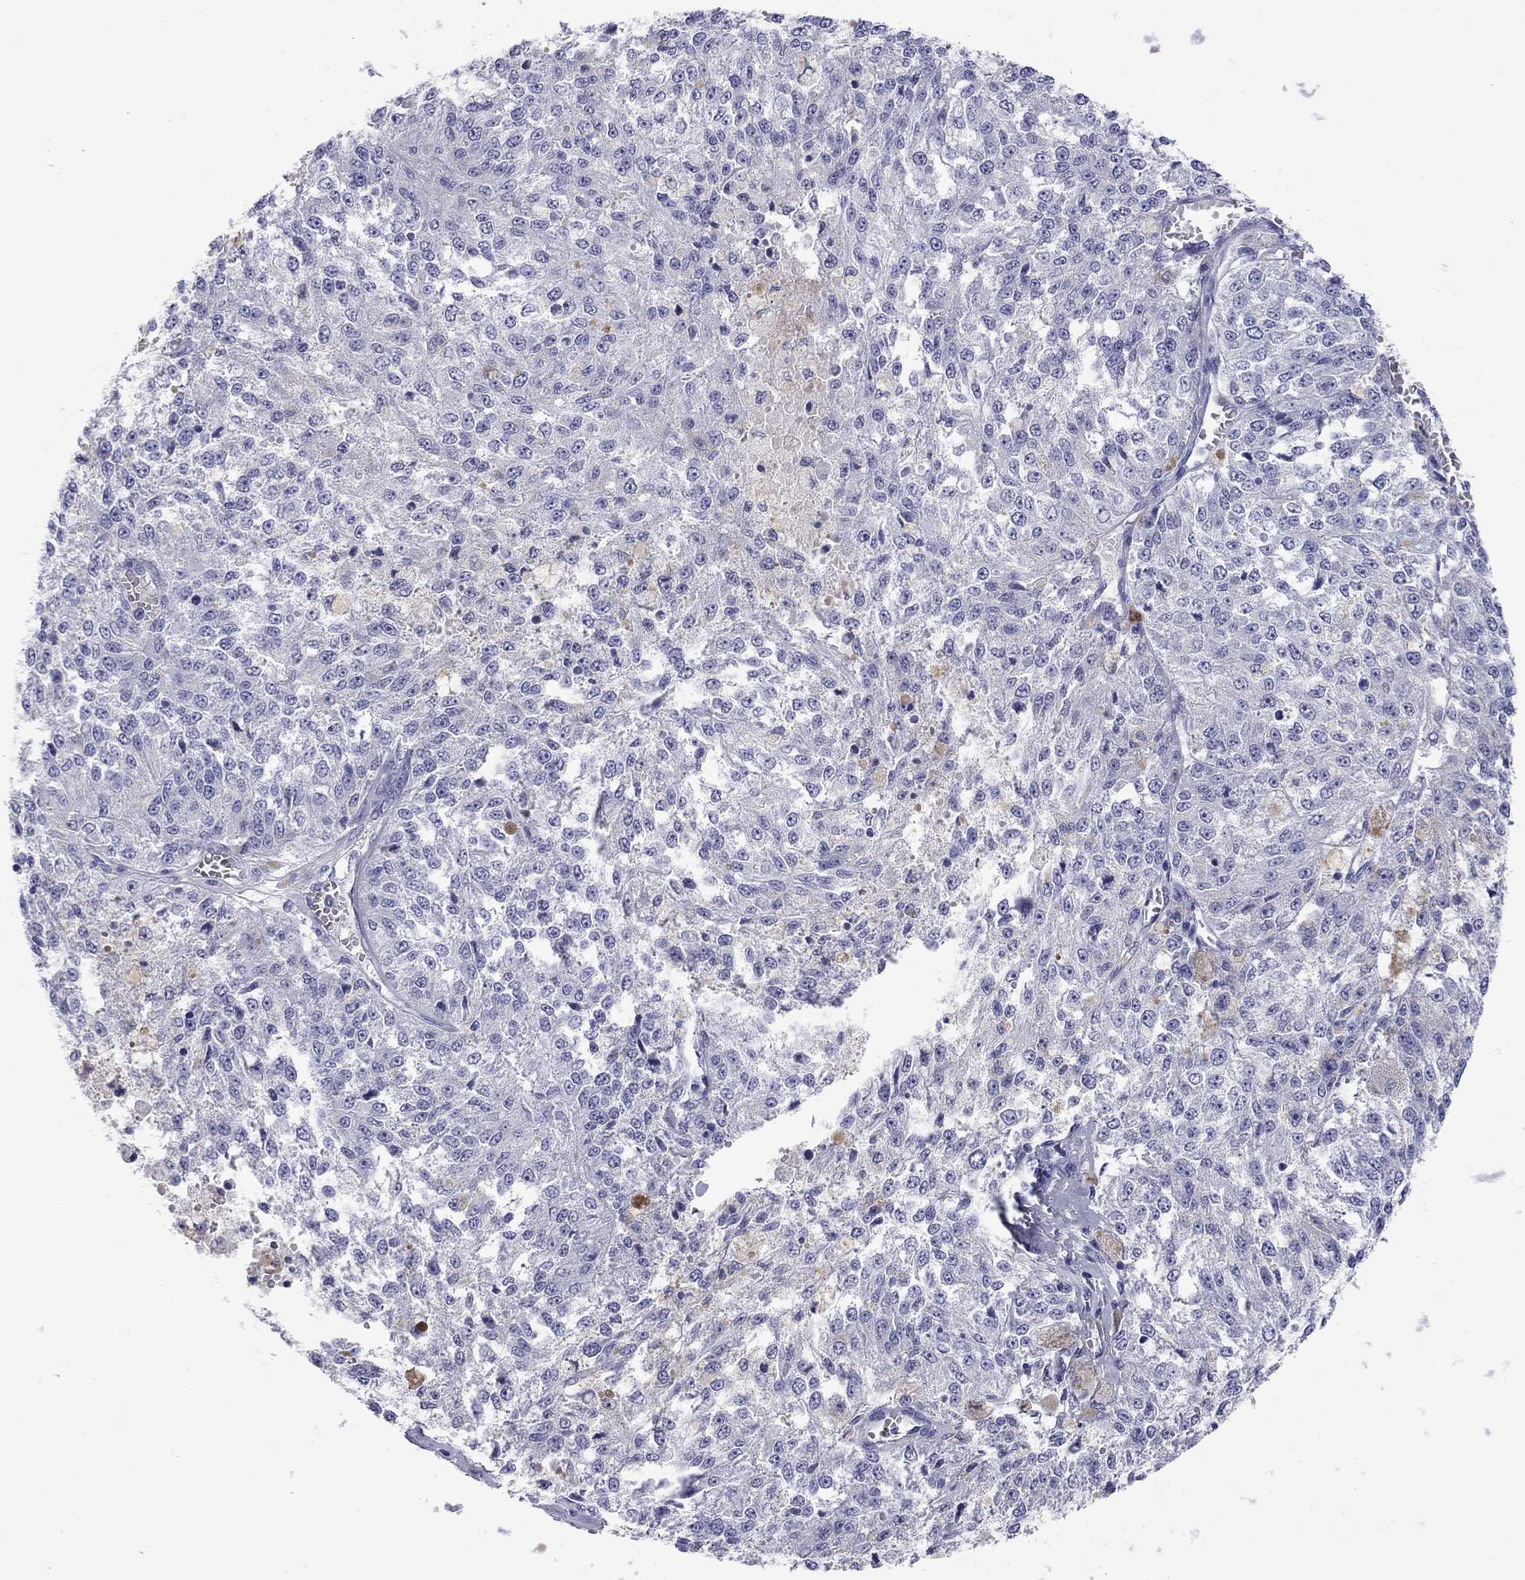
{"staining": {"intensity": "negative", "quantity": "none", "location": "none"}, "tissue": "melanoma", "cell_type": "Tumor cells", "image_type": "cancer", "snomed": [{"axis": "morphology", "description": "Malignant melanoma, Metastatic site"}, {"axis": "topography", "description": "Lymph node"}], "caption": "Immunohistochemistry photomicrograph of human melanoma stained for a protein (brown), which demonstrates no staining in tumor cells. (DAB IHC visualized using brightfield microscopy, high magnification).", "gene": "CMYA5", "patient": {"sex": "female", "age": 64}}